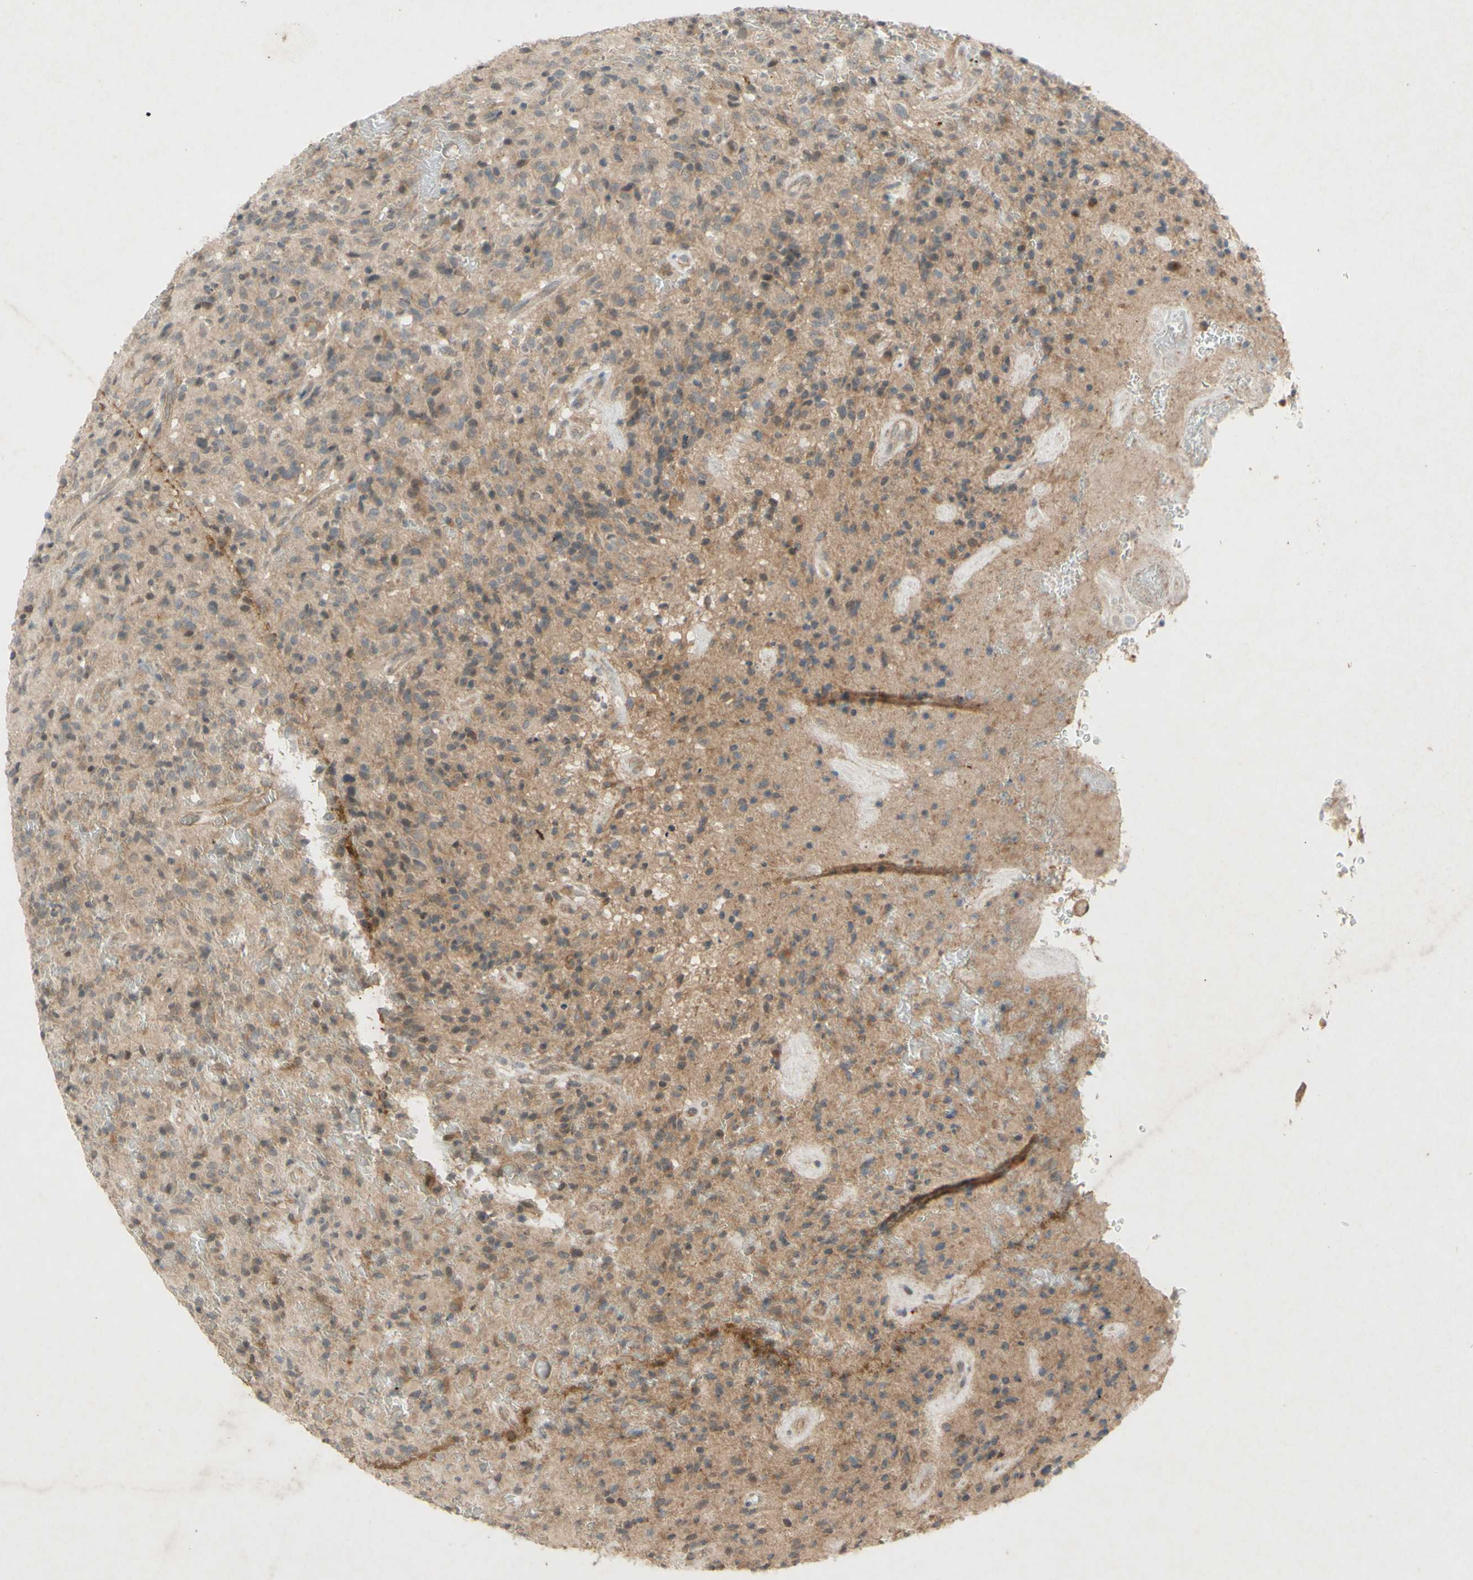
{"staining": {"intensity": "moderate", "quantity": "25%-75%", "location": "cytoplasmic/membranous"}, "tissue": "glioma", "cell_type": "Tumor cells", "image_type": "cancer", "snomed": [{"axis": "morphology", "description": "Glioma, malignant, High grade"}, {"axis": "topography", "description": "Brain"}], "caption": "DAB (3,3'-diaminobenzidine) immunohistochemical staining of glioma demonstrates moderate cytoplasmic/membranous protein expression in about 25%-75% of tumor cells.", "gene": "ATP6V1F", "patient": {"sex": "male", "age": 71}}